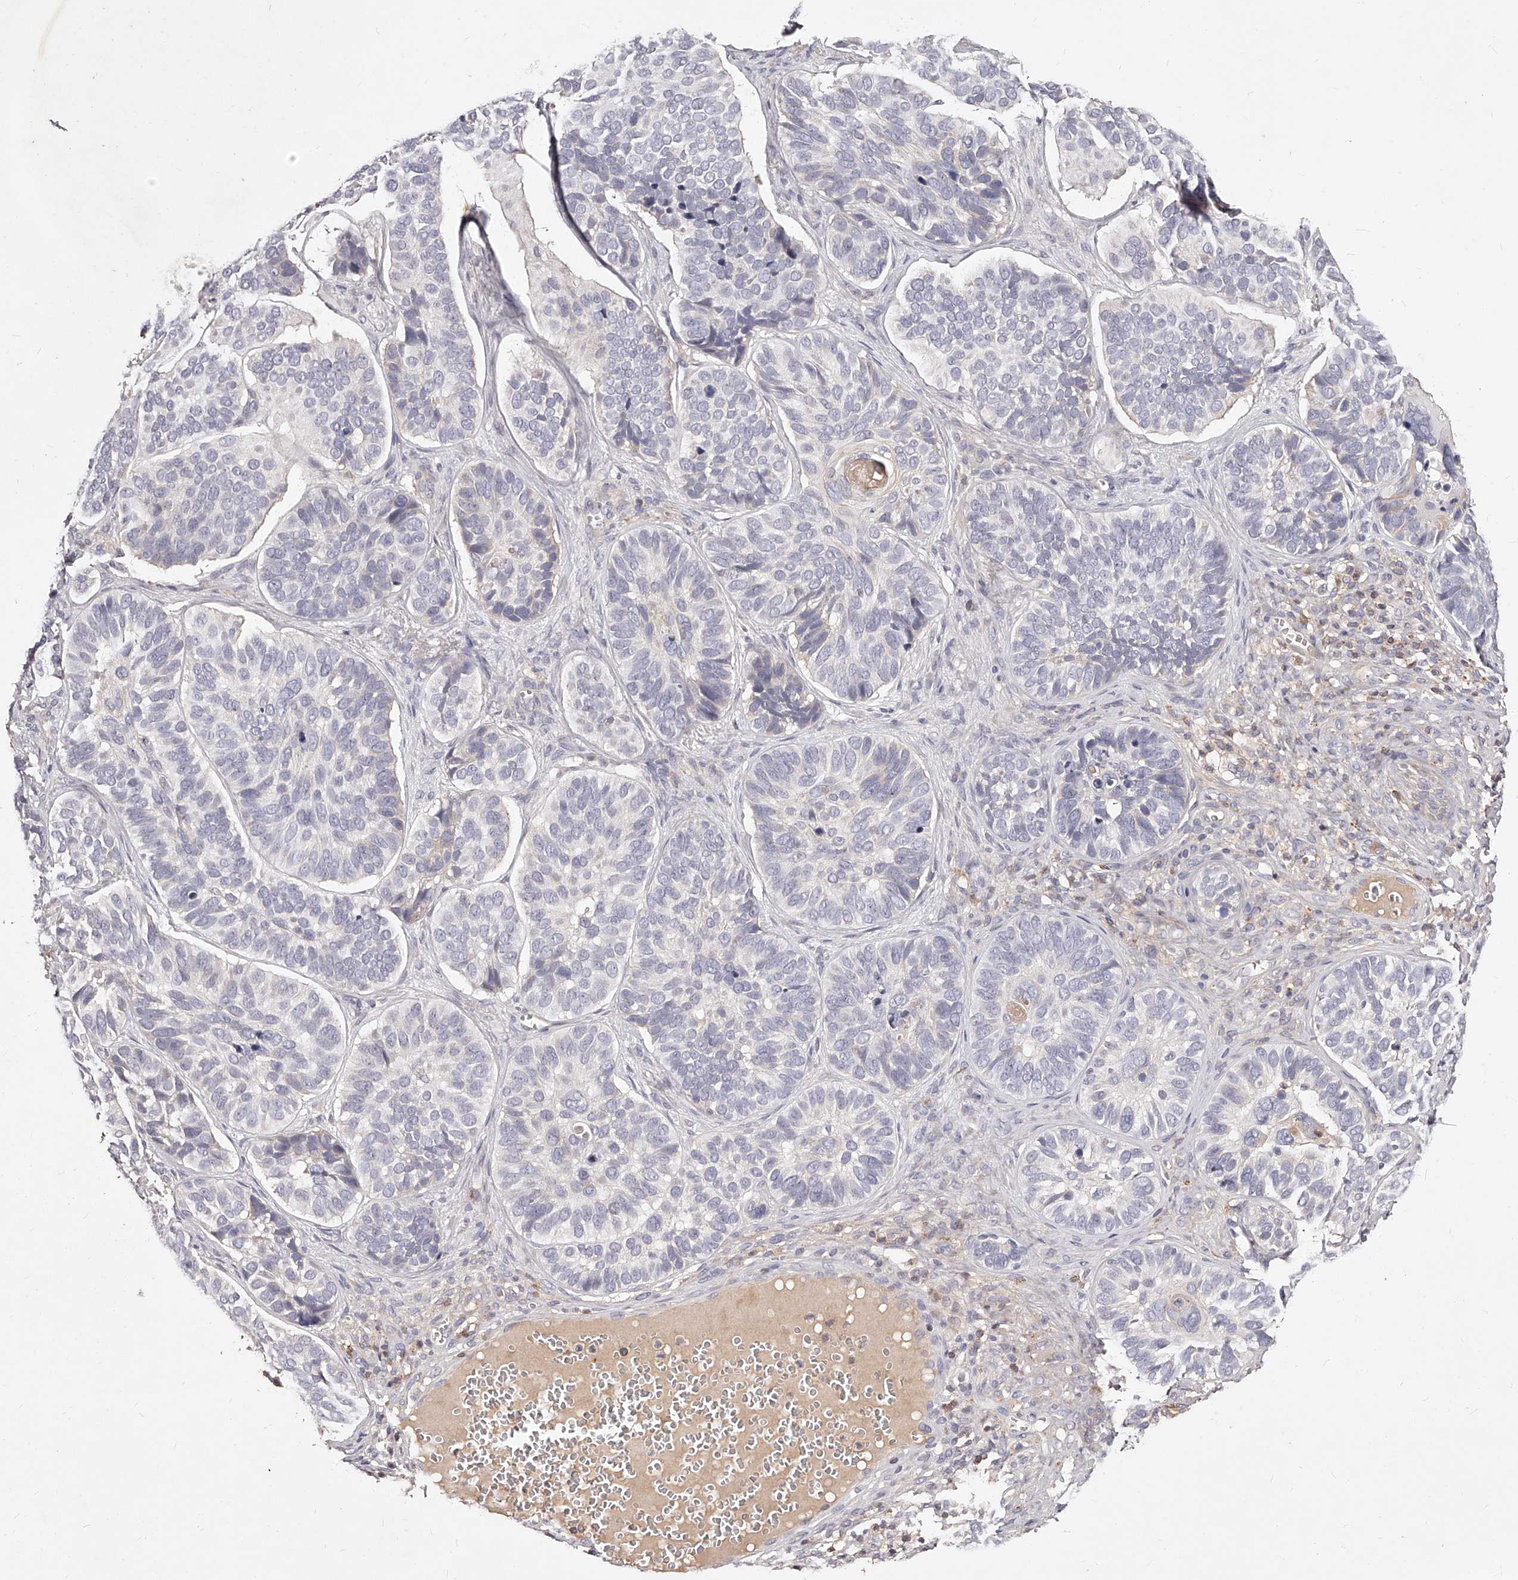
{"staining": {"intensity": "negative", "quantity": "none", "location": "none"}, "tissue": "skin cancer", "cell_type": "Tumor cells", "image_type": "cancer", "snomed": [{"axis": "morphology", "description": "Basal cell carcinoma"}, {"axis": "topography", "description": "Skin"}], "caption": "DAB immunohistochemical staining of human skin cancer (basal cell carcinoma) shows no significant expression in tumor cells.", "gene": "PHACTR1", "patient": {"sex": "male", "age": 62}}